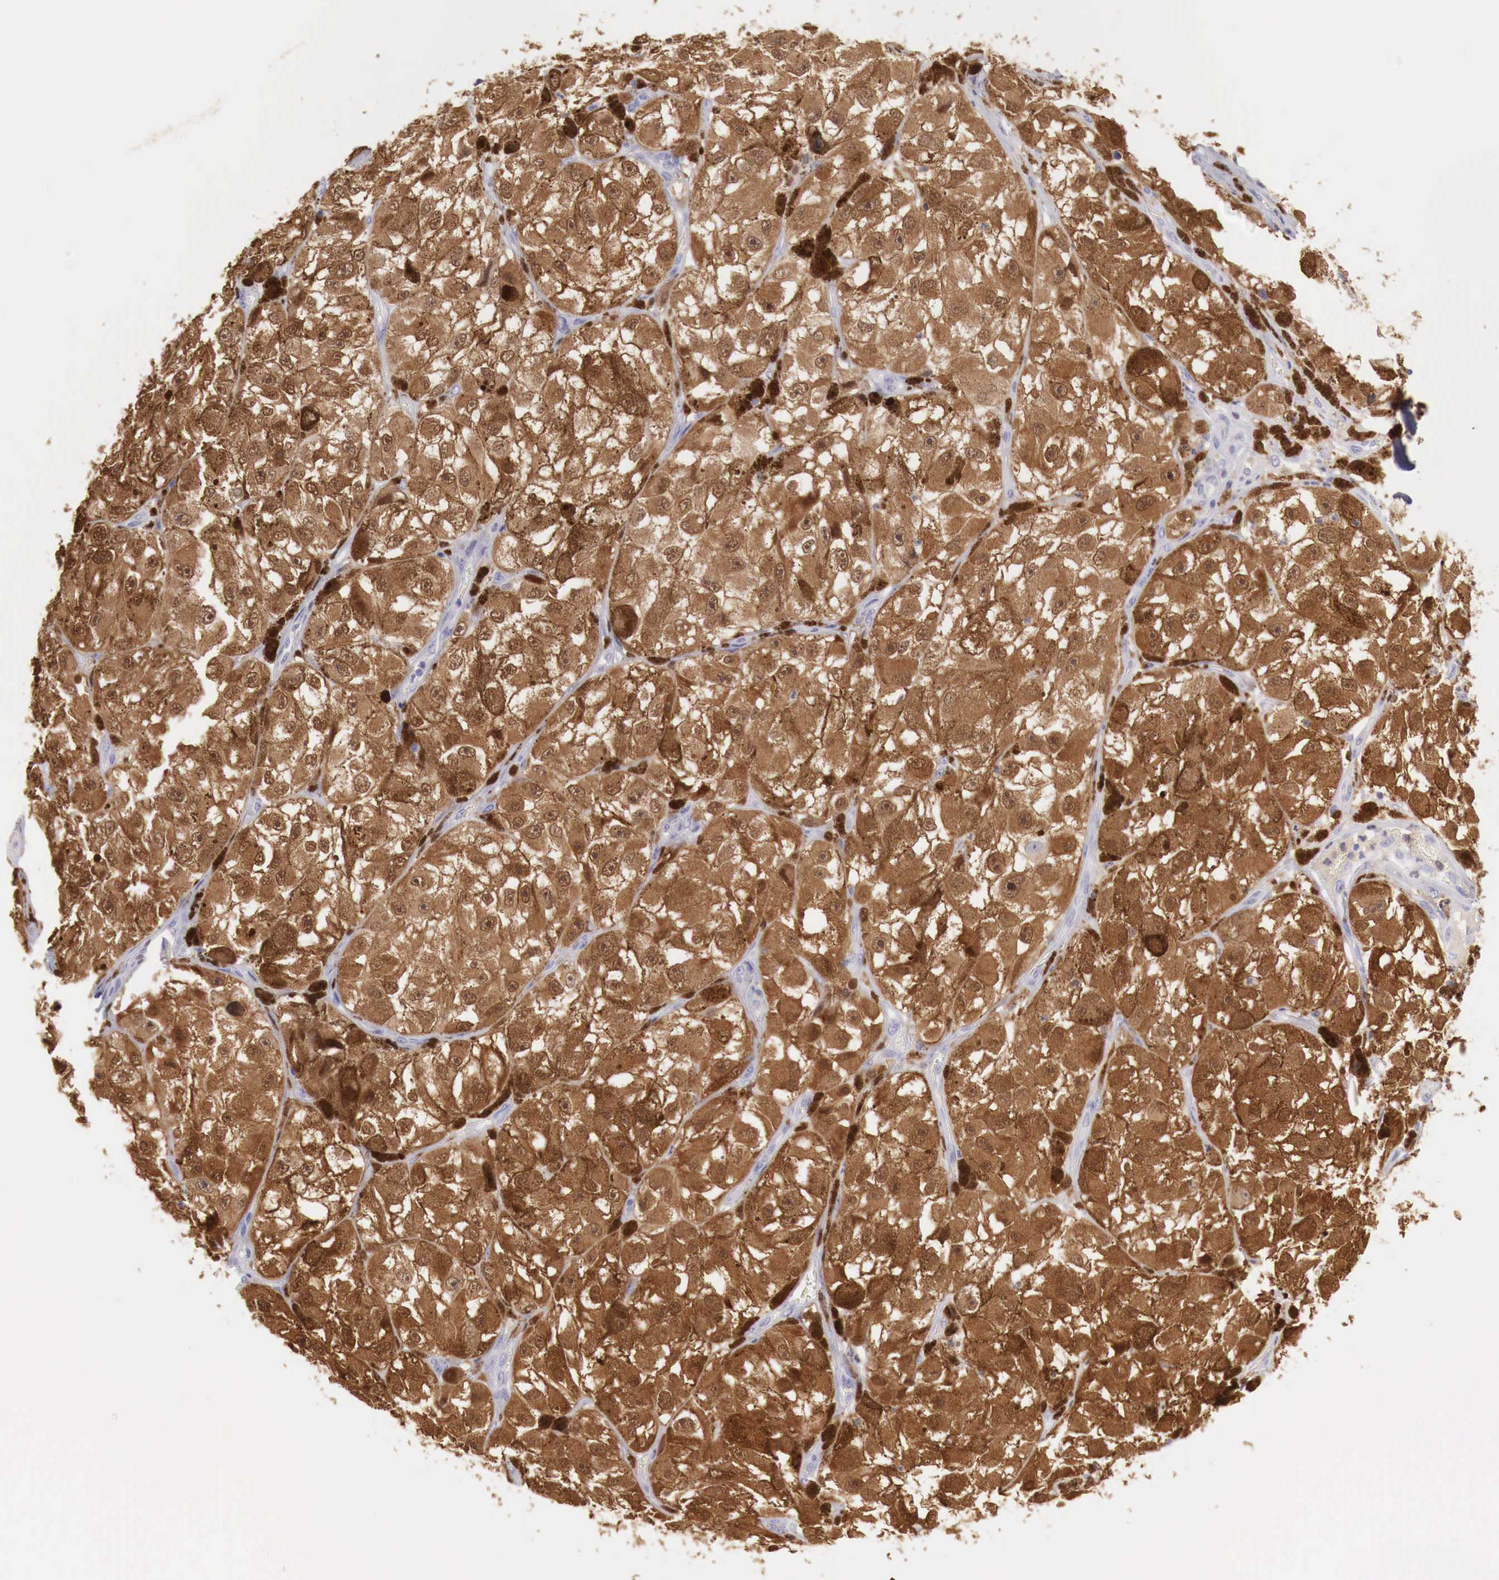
{"staining": {"intensity": "strong", "quantity": ">75%", "location": "cytoplasmic/membranous"}, "tissue": "melanoma", "cell_type": "Tumor cells", "image_type": "cancer", "snomed": [{"axis": "morphology", "description": "Malignant melanoma, NOS"}, {"axis": "topography", "description": "Skin"}], "caption": "High-power microscopy captured an immunohistochemistry (IHC) histopathology image of melanoma, revealing strong cytoplasmic/membranous positivity in approximately >75% of tumor cells.", "gene": "RENBP", "patient": {"sex": "male", "age": 67}}